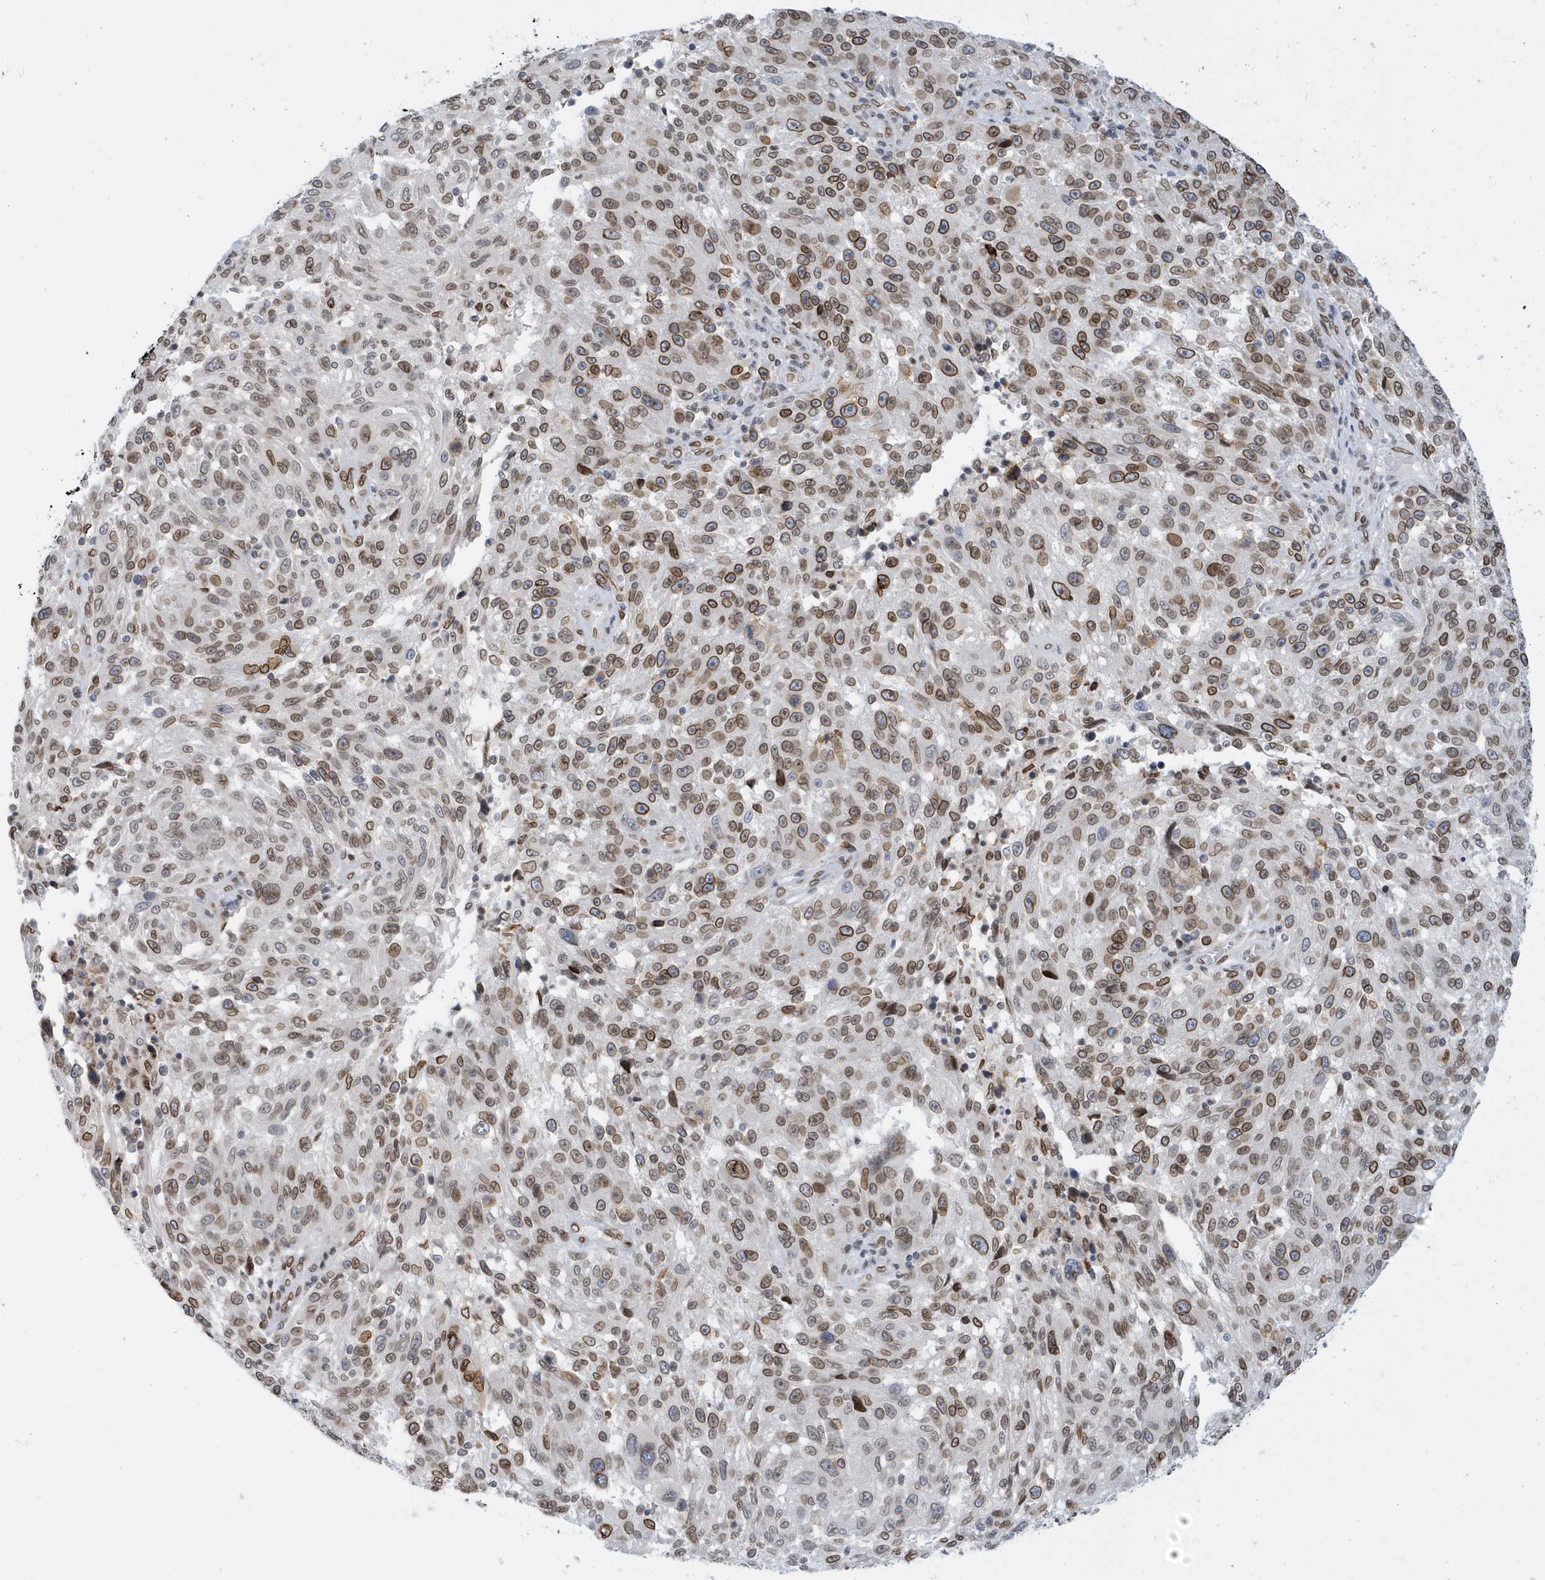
{"staining": {"intensity": "moderate", "quantity": ">75%", "location": "cytoplasmic/membranous,nuclear"}, "tissue": "melanoma", "cell_type": "Tumor cells", "image_type": "cancer", "snomed": [{"axis": "morphology", "description": "Malignant melanoma, NOS"}, {"axis": "topography", "description": "Skin"}], "caption": "The photomicrograph exhibits a brown stain indicating the presence of a protein in the cytoplasmic/membranous and nuclear of tumor cells in melanoma.", "gene": "PCYT1A", "patient": {"sex": "male", "age": 53}}